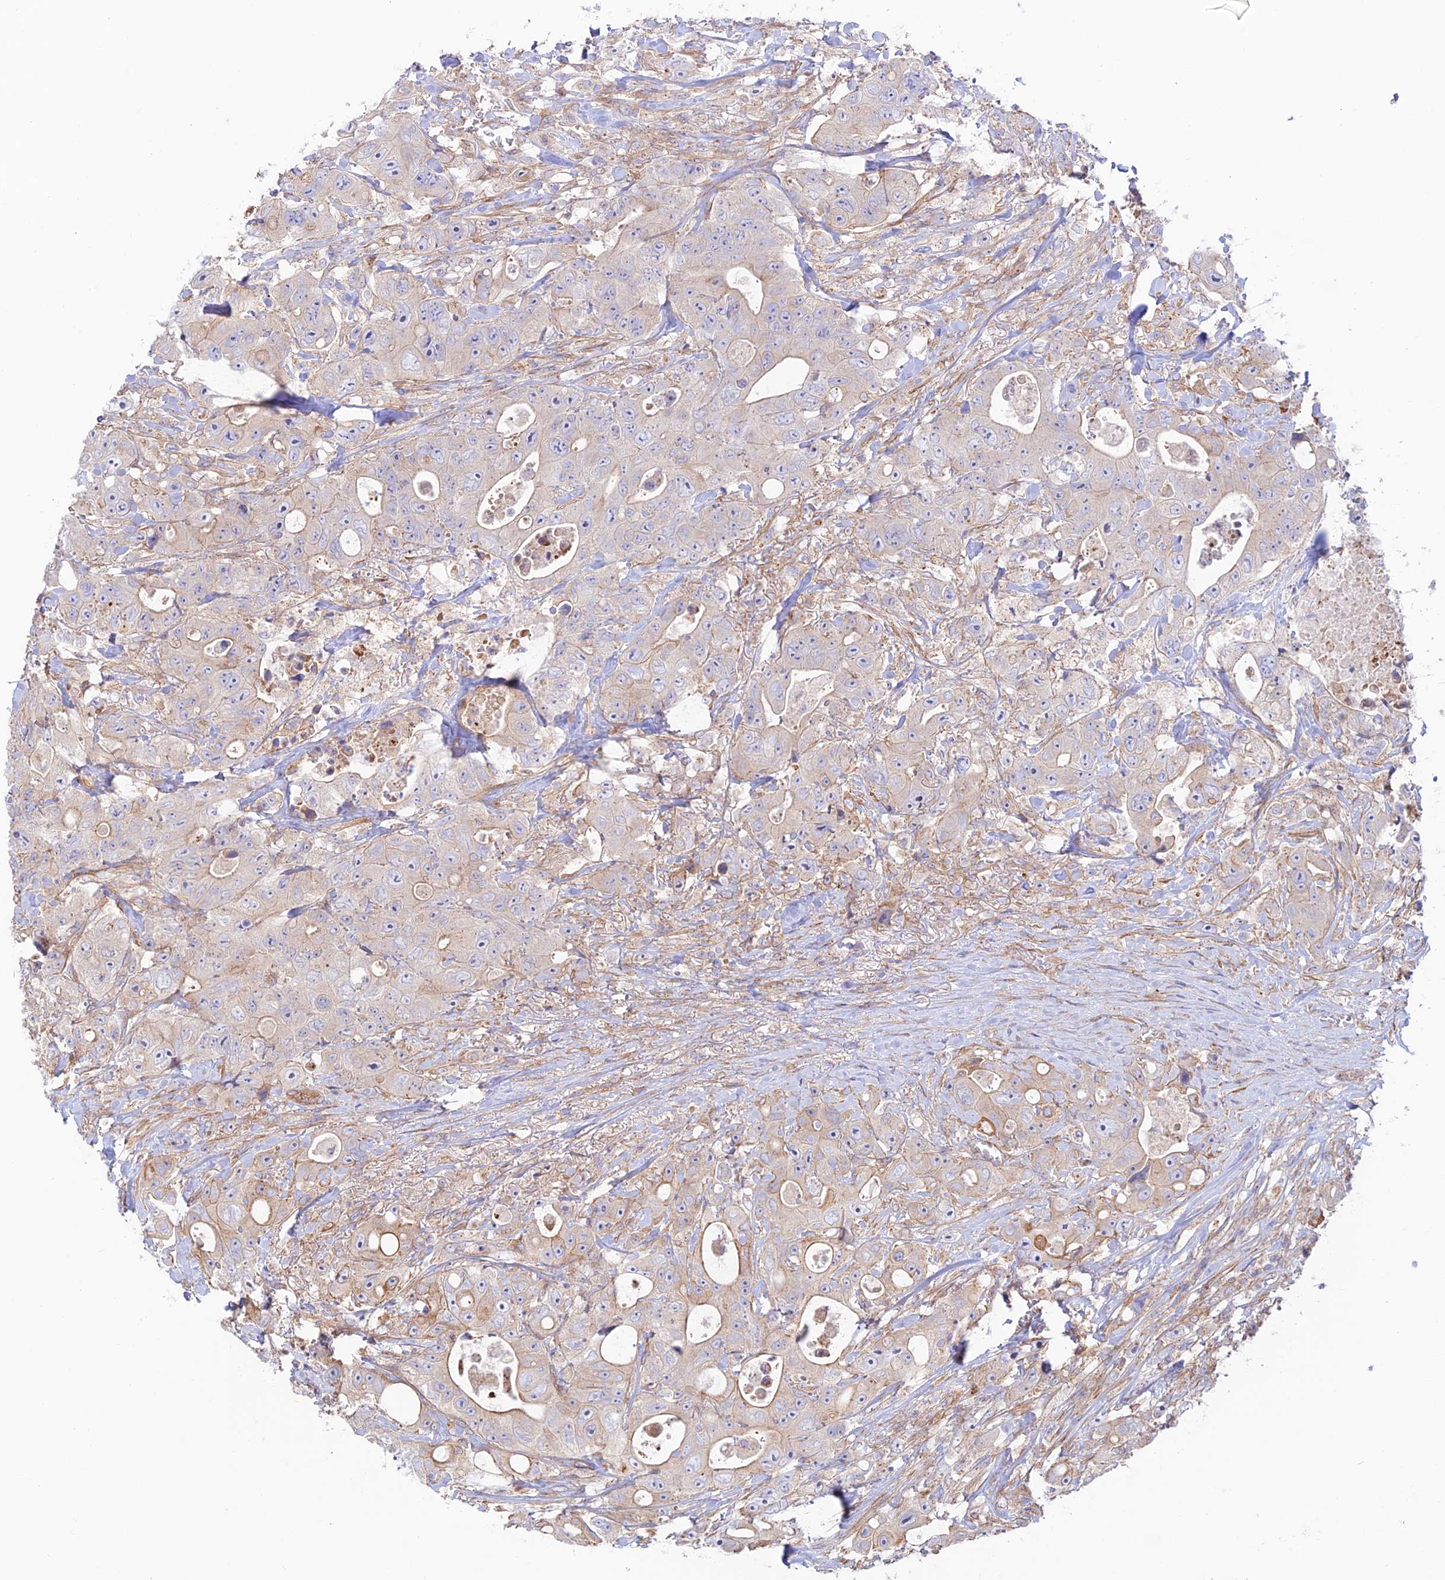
{"staining": {"intensity": "negative", "quantity": "none", "location": "none"}, "tissue": "colorectal cancer", "cell_type": "Tumor cells", "image_type": "cancer", "snomed": [{"axis": "morphology", "description": "Adenocarcinoma, NOS"}, {"axis": "topography", "description": "Colon"}], "caption": "A high-resolution histopathology image shows IHC staining of colorectal adenocarcinoma, which exhibits no significant staining in tumor cells.", "gene": "KCNAB1", "patient": {"sex": "female", "age": 46}}